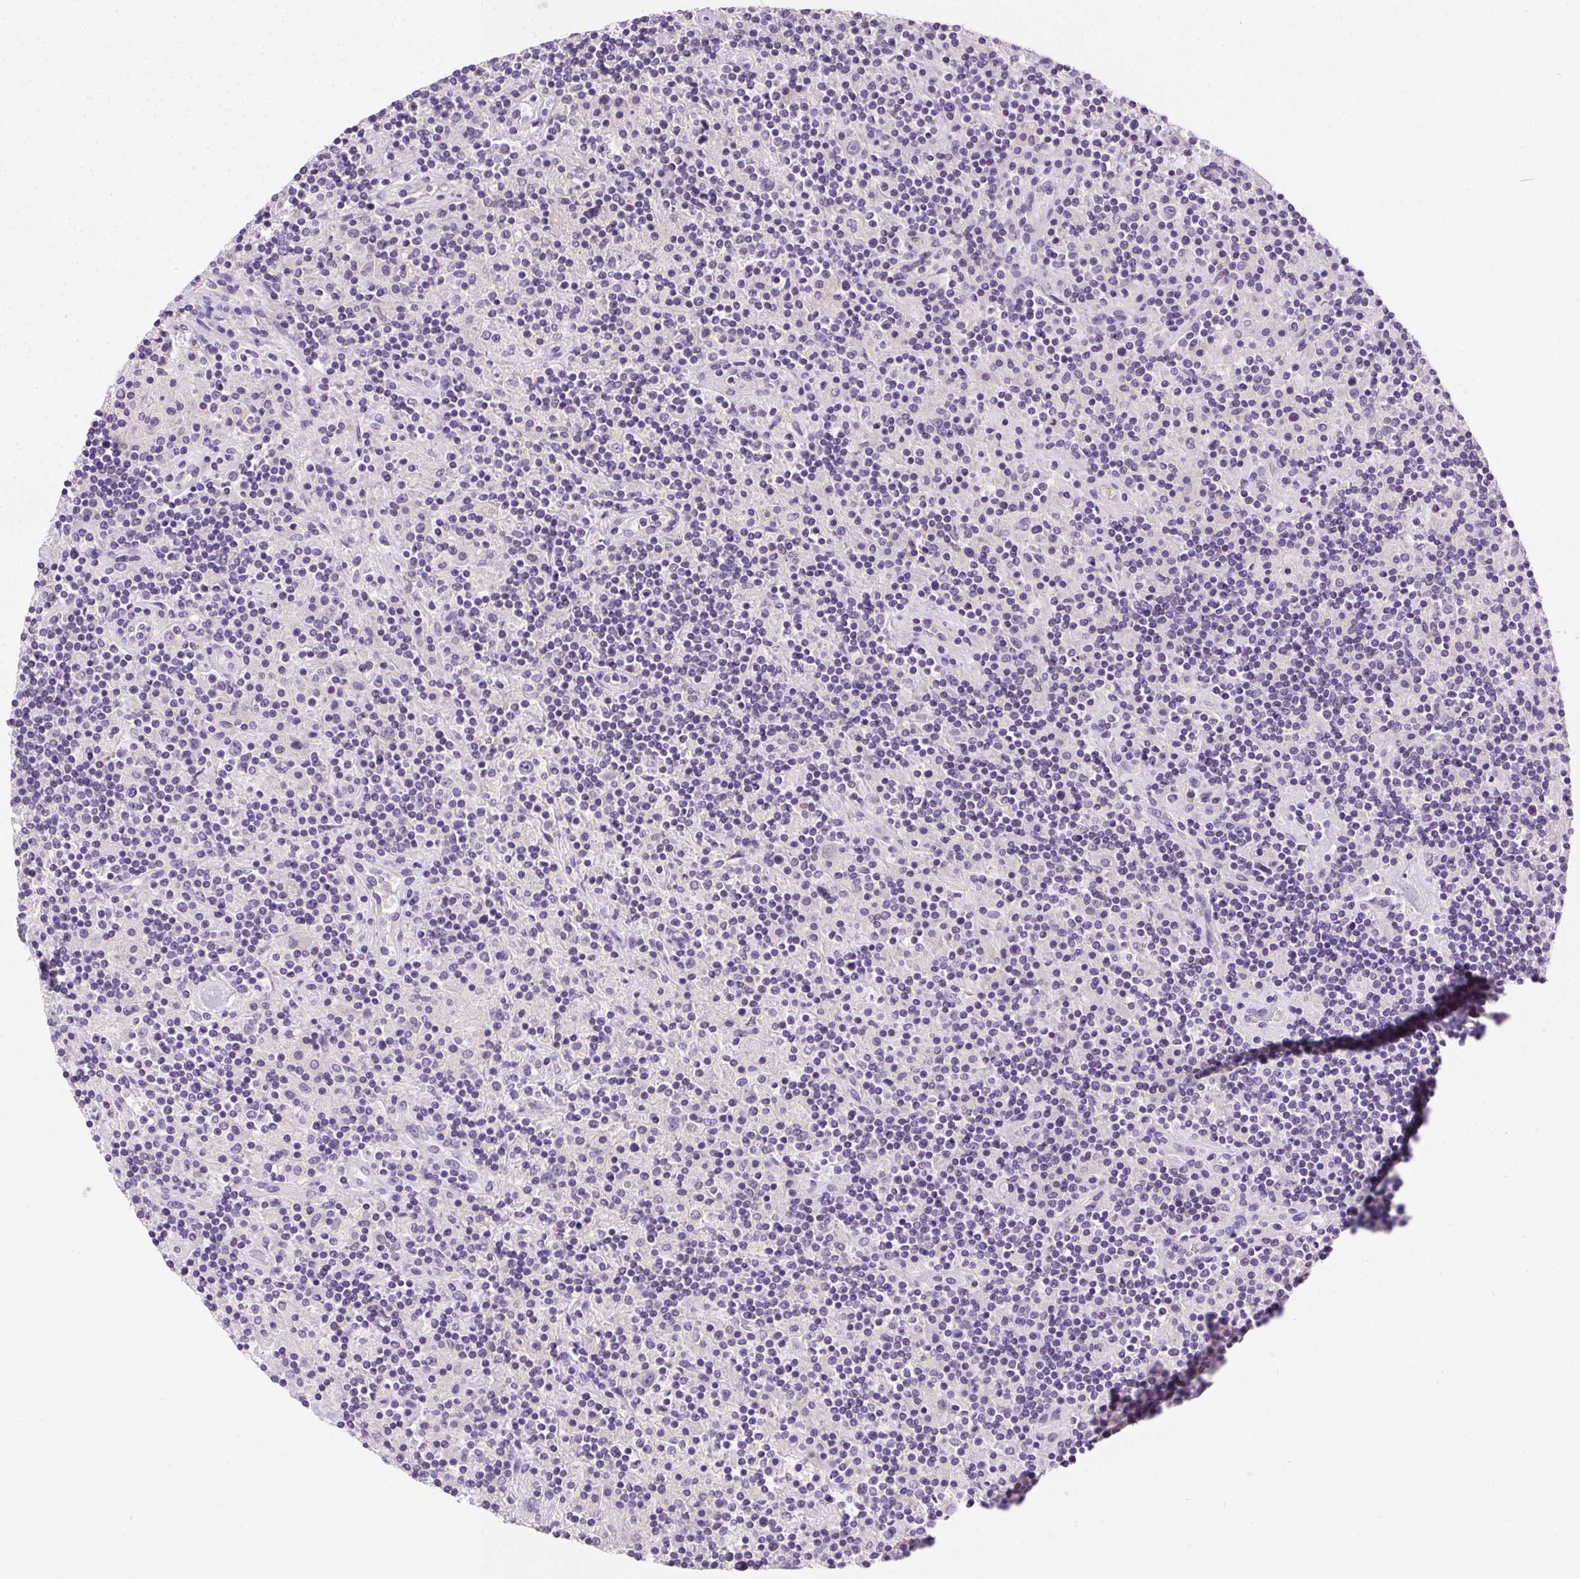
{"staining": {"intensity": "negative", "quantity": "none", "location": "none"}, "tissue": "lymphoma", "cell_type": "Tumor cells", "image_type": "cancer", "snomed": [{"axis": "morphology", "description": "Hodgkin's disease, NOS"}, {"axis": "topography", "description": "Lymph node"}], "caption": "Human Hodgkin's disease stained for a protein using immunohistochemistry (IHC) exhibits no staining in tumor cells.", "gene": "SSTR4", "patient": {"sex": "male", "age": 70}}